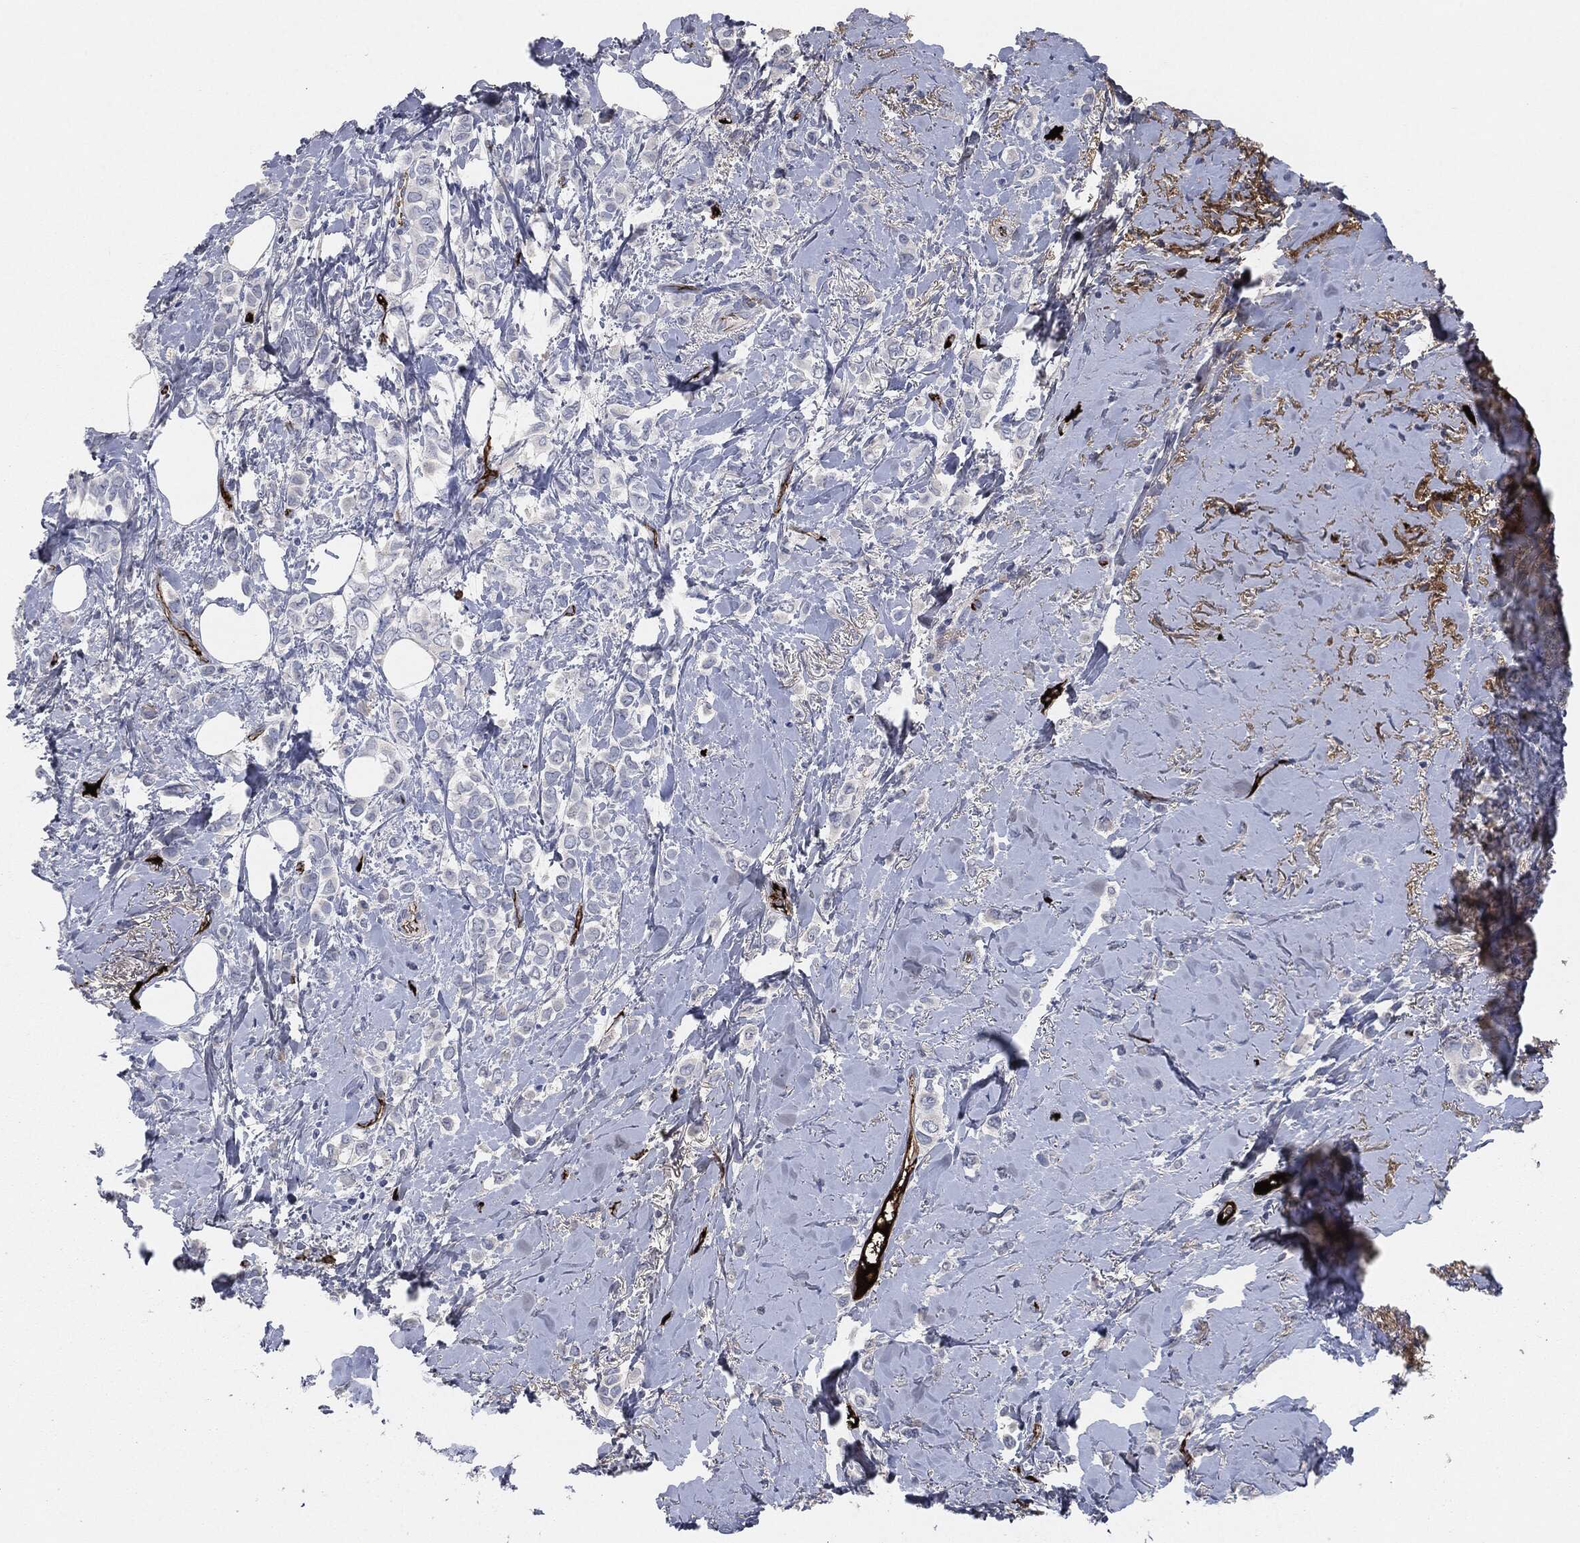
{"staining": {"intensity": "negative", "quantity": "none", "location": "none"}, "tissue": "breast cancer", "cell_type": "Tumor cells", "image_type": "cancer", "snomed": [{"axis": "morphology", "description": "Lobular carcinoma"}, {"axis": "topography", "description": "Breast"}], "caption": "There is no significant positivity in tumor cells of lobular carcinoma (breast).", "gene": "APOB", "patient": {"sex": "female", "age": 66}}